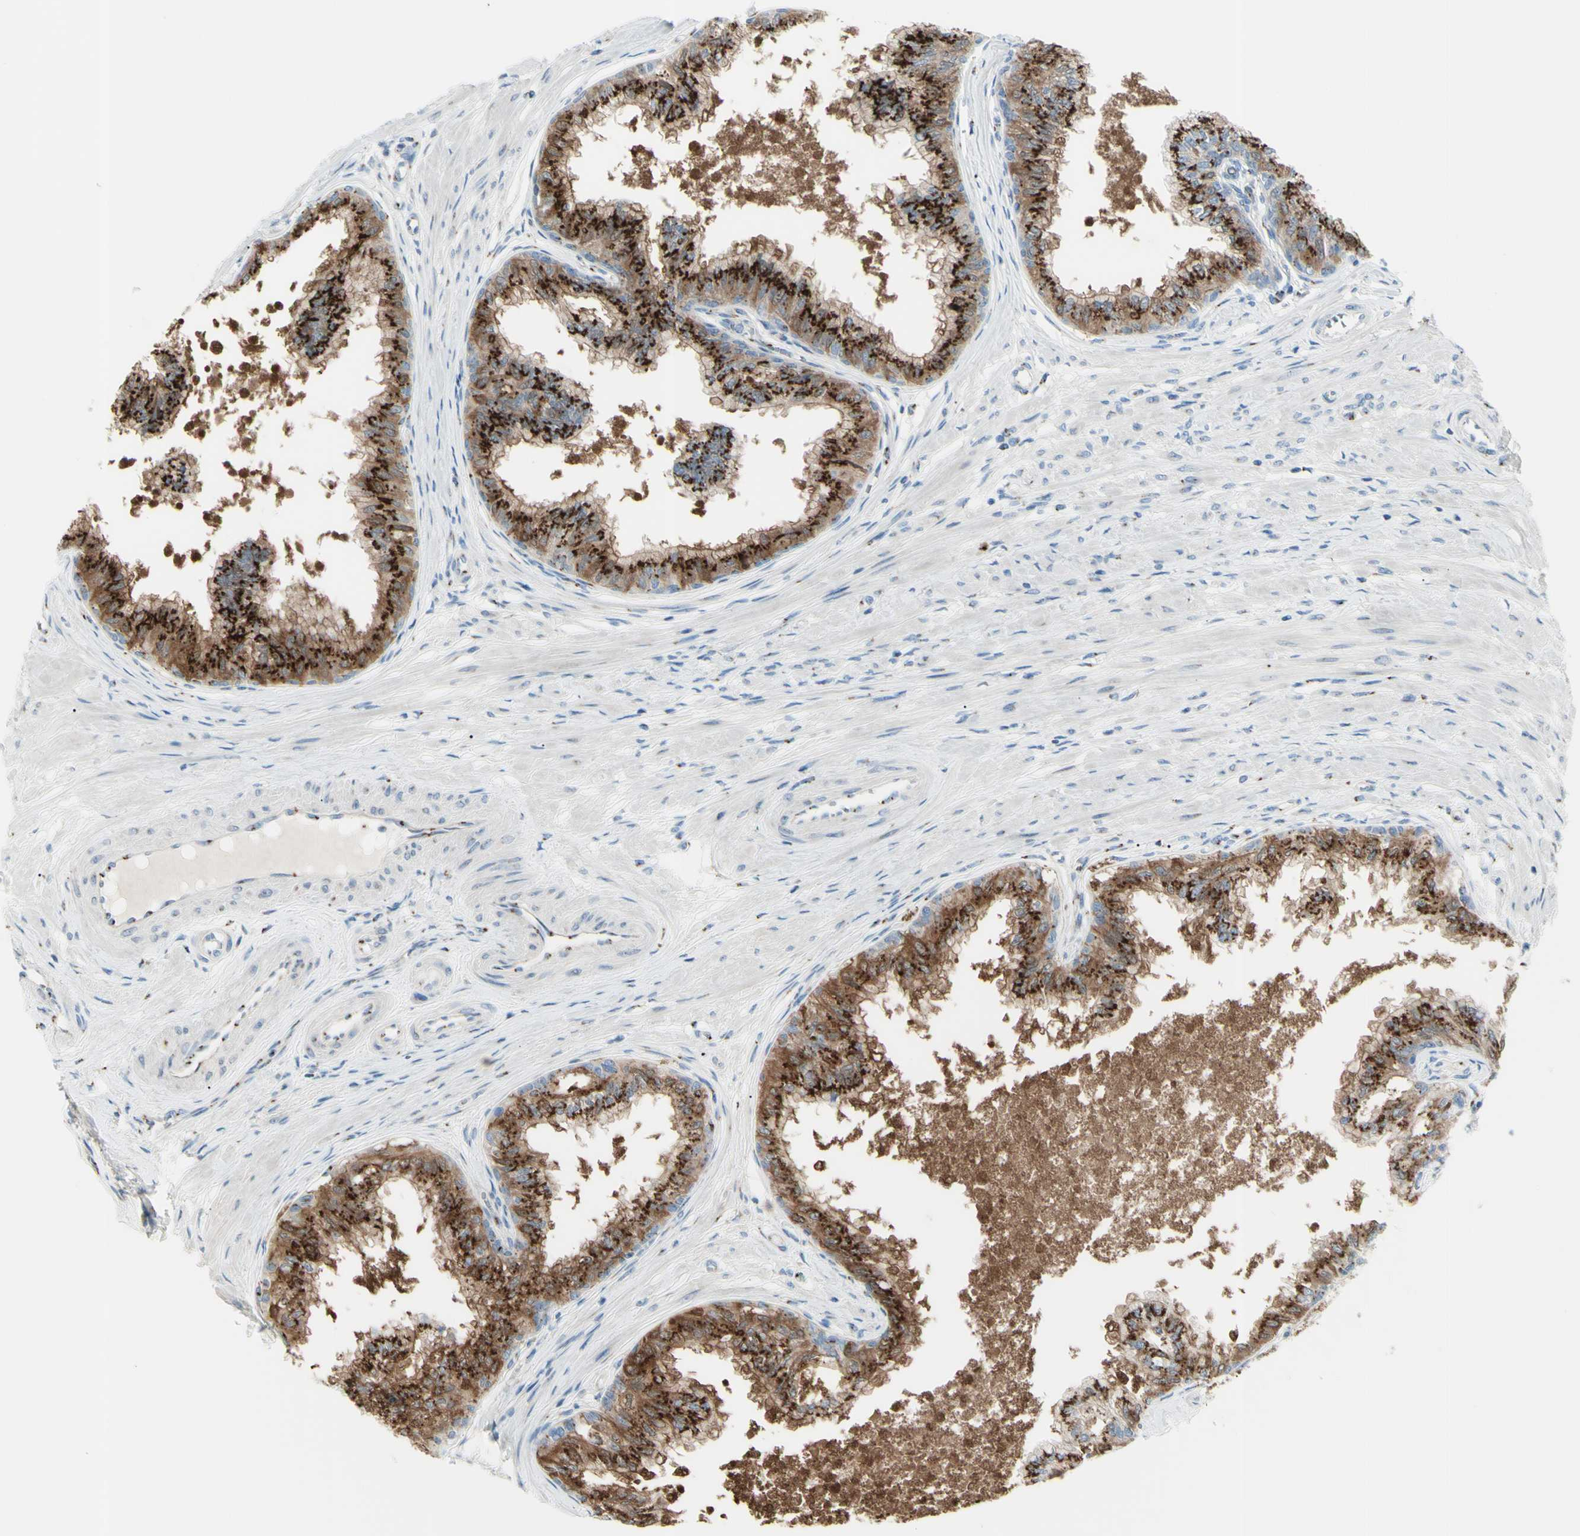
{"staining": {"intensity": "strong", "quantity": ">75%", "location": "cytoplasmic/membranous"}, "tissue": "prostate", "cell_type": "Glandular cells", "image_type": "normal", "snomed": [{"axis": "morphology", "description": "Normal tissue, NOS"}, {"axis": "topography", "description": "Prostate"}, {"axis": "topography", "description": "Seminal veicle"}], "caption": "About >75% of glandular cells in benign human prostate reveal strong cytoplasmic/membranous protein expression as visualized by brown immunohistochemical staining.", "gene": "B4GALT1", "patient": {"sex": "male", "age": 60}}